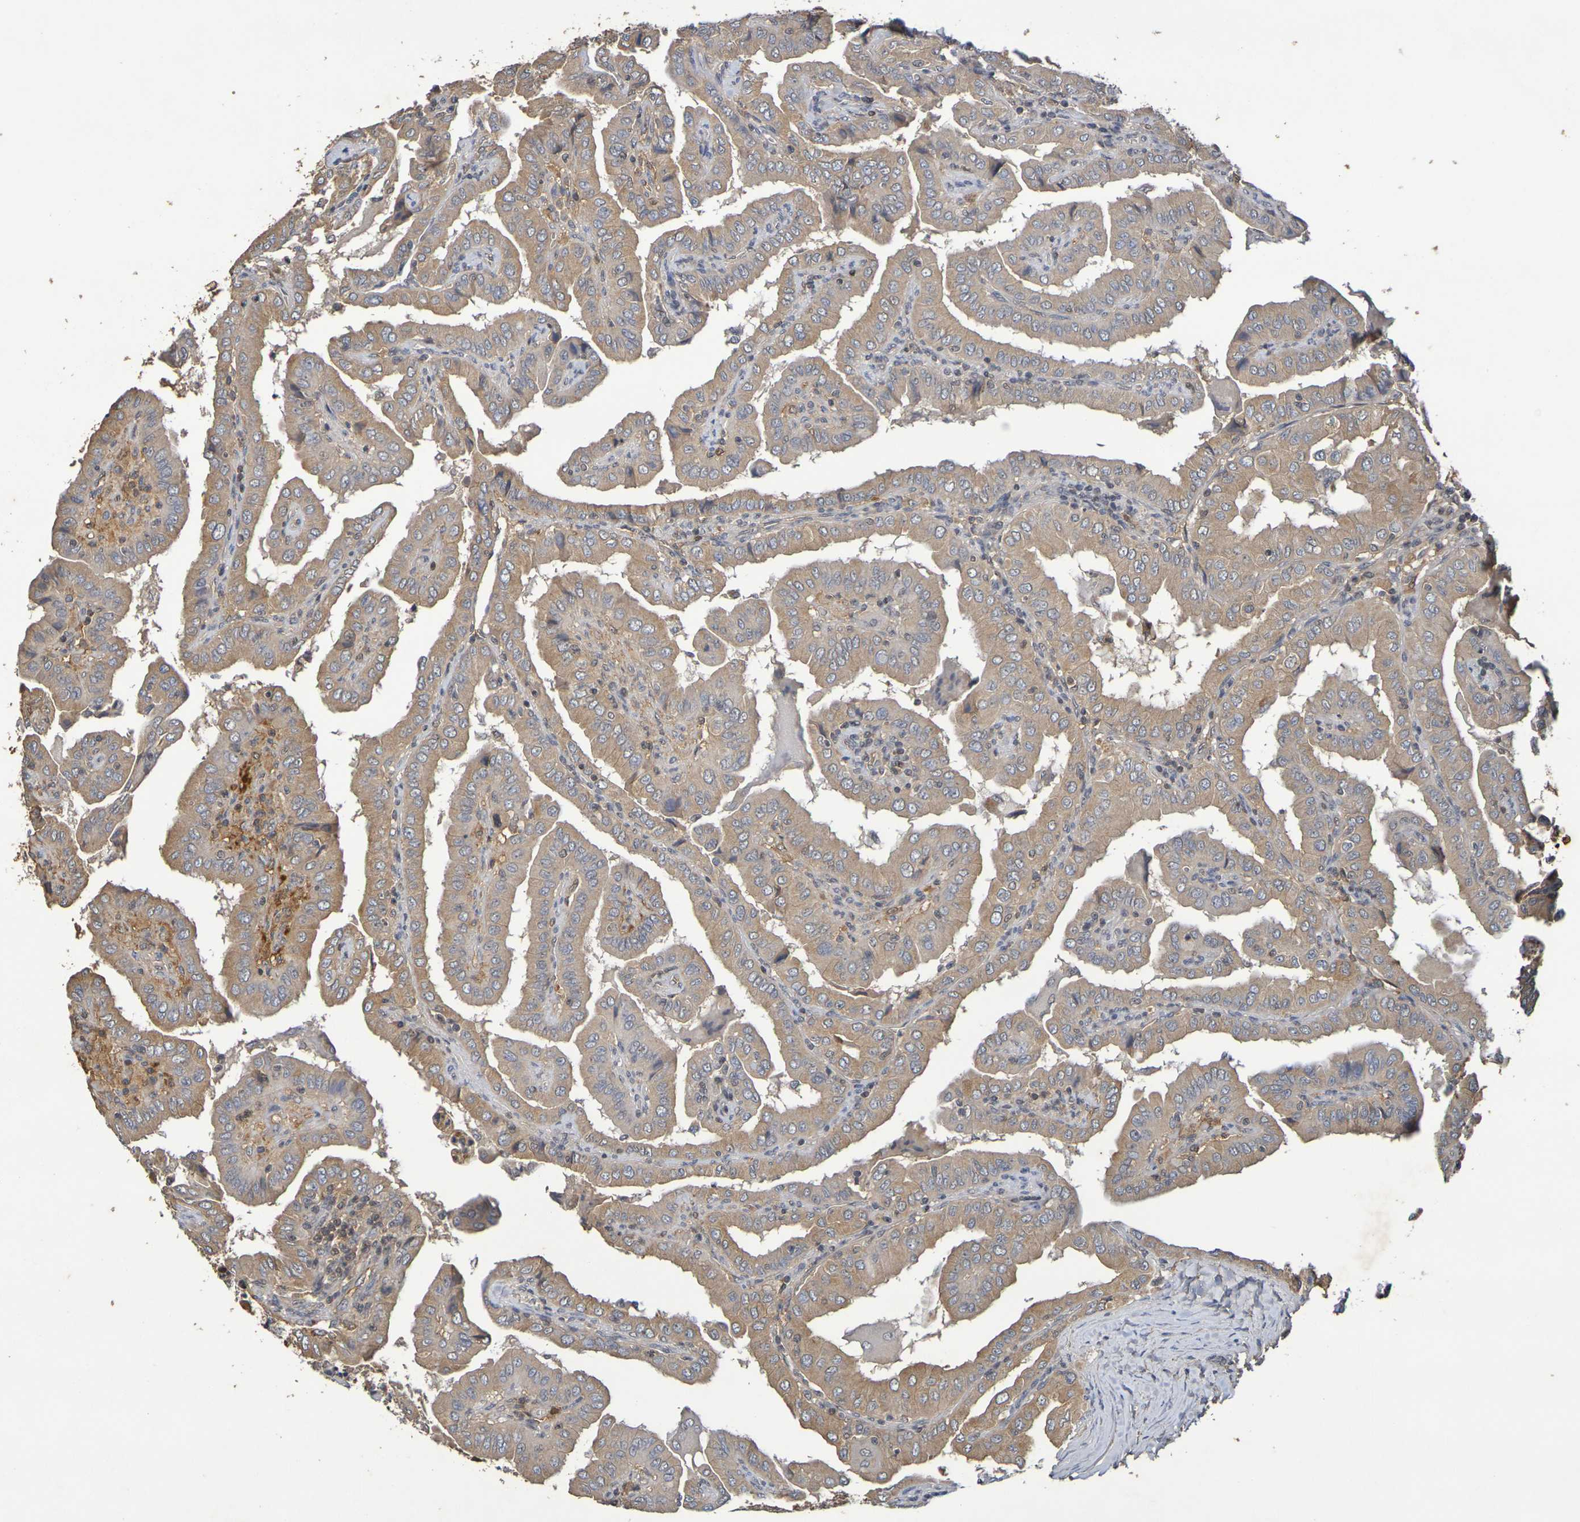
{"staining": {"intensity": "moderate", "quantity": ">75%", "location": "cytoplasmic/membranous"}, "tissue": "thyroid cancer", "cell_type": "Tumor cells", "image_type": "cancer", "snomed": [{"axis": "morphology", "description": "Papillary adenocarcinoma, NOS"}, {"axis": "topography", "description": "Thyroid gland"}], "caption": "A medium amount of moderate cytoplasmic/membranous staining is appreciated in about >75% of tumor cells in thyroid papillary adenocarcinoma tissue.", "gene": "TERF2", "patient": {"sex": "male", "age": 33}}